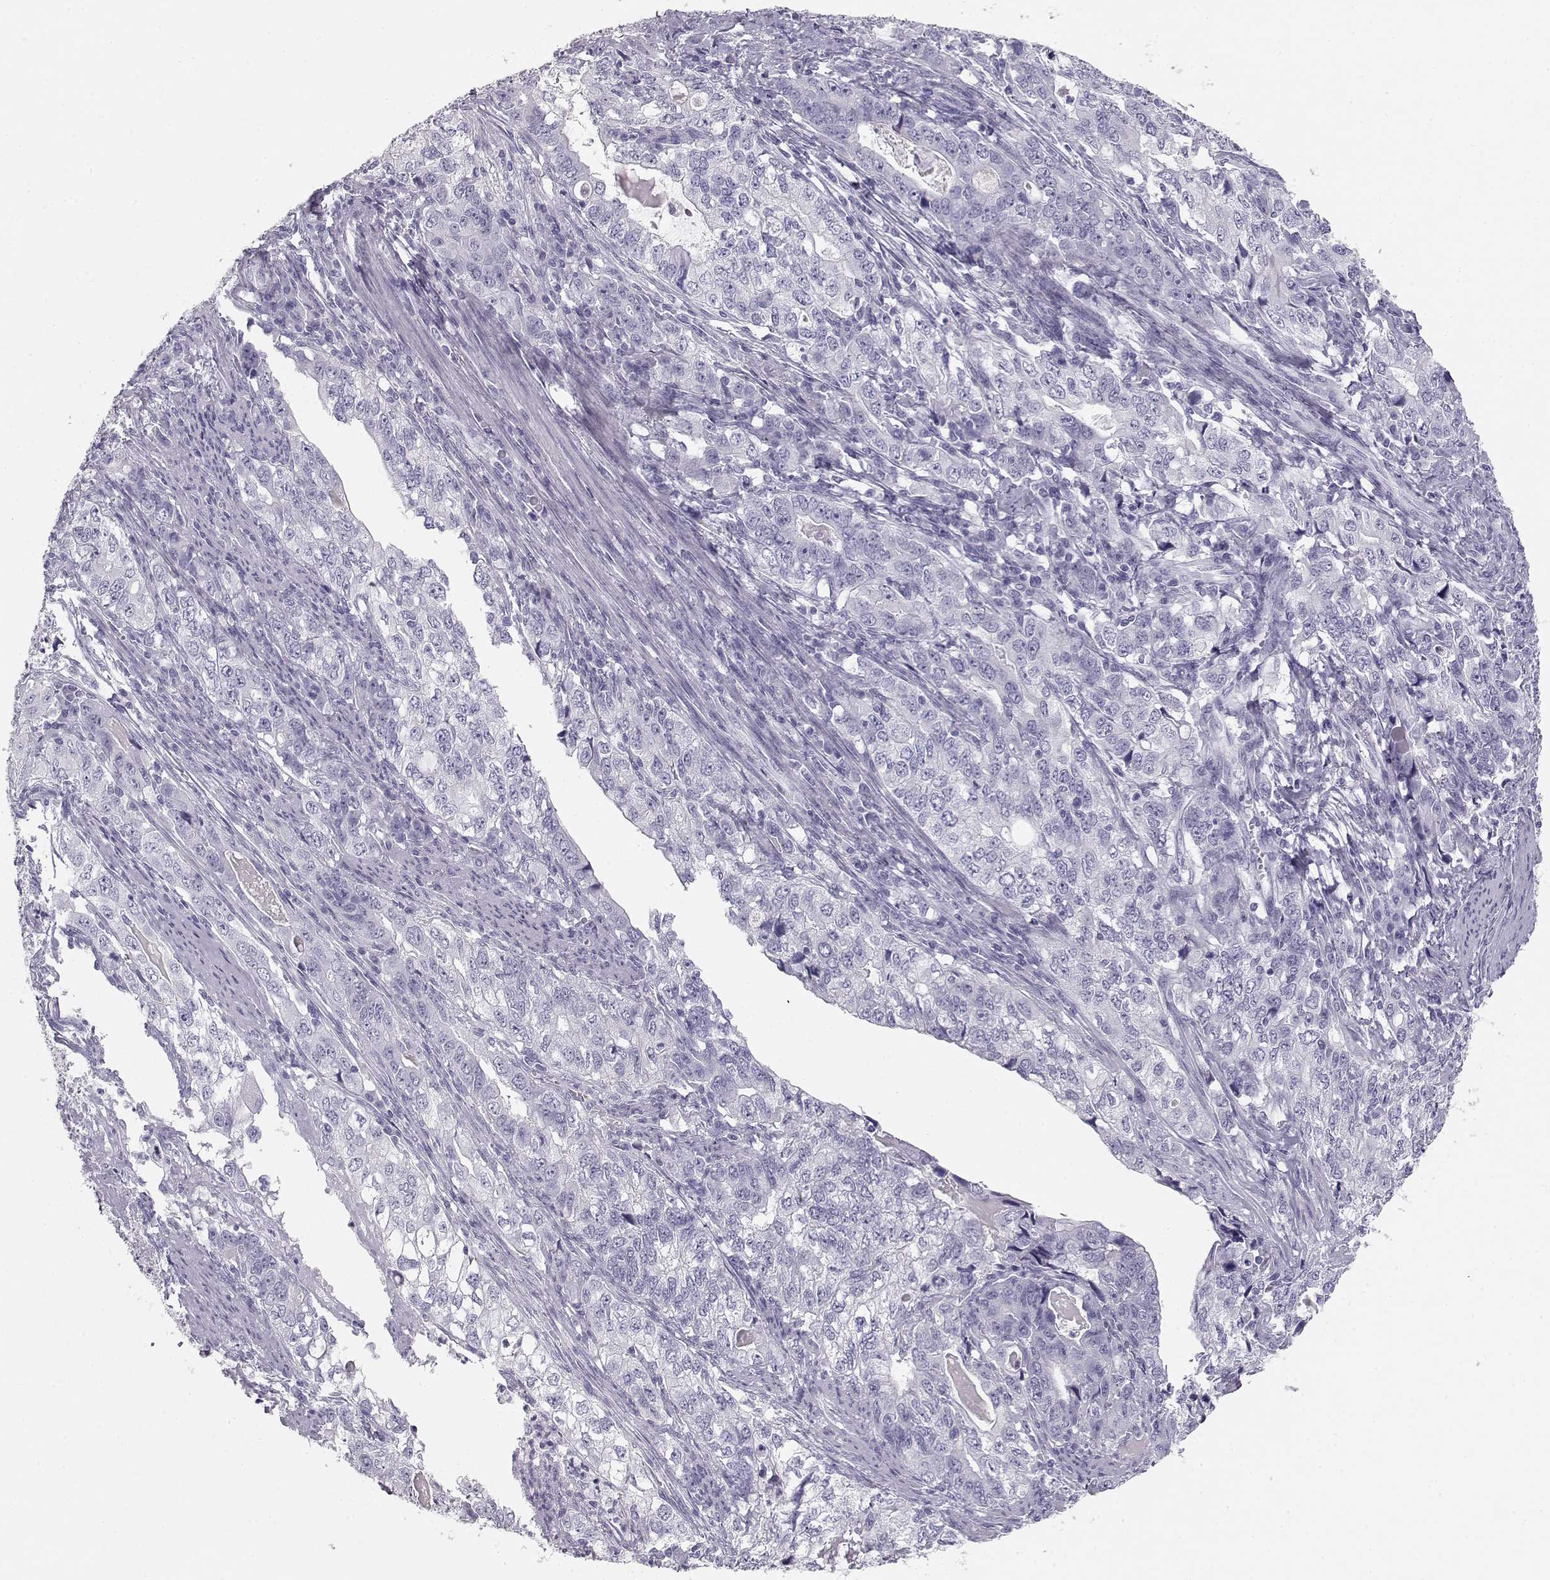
{"staining": {"intensity": "negative", "quantity": "none", "location": "none"}, "tissue": "stomach cancer", "cell_type": "Tumor cells", "image_type": "cancer", "snomed": [{"axis": "morphology", "description": "Adenocarcinoma, NOS"}, {"axis": "topography", "description": "Stomach, lower"}], "caption": "The histopathology image shows no staining of tumor cells in stomach adenocarcinoma. (DAB (3,3'-diaminobenzidine) IHC with hematoxylin counter stain).", "gene": "TKTL1", "patient": {"sex": "female", "age": 72}}